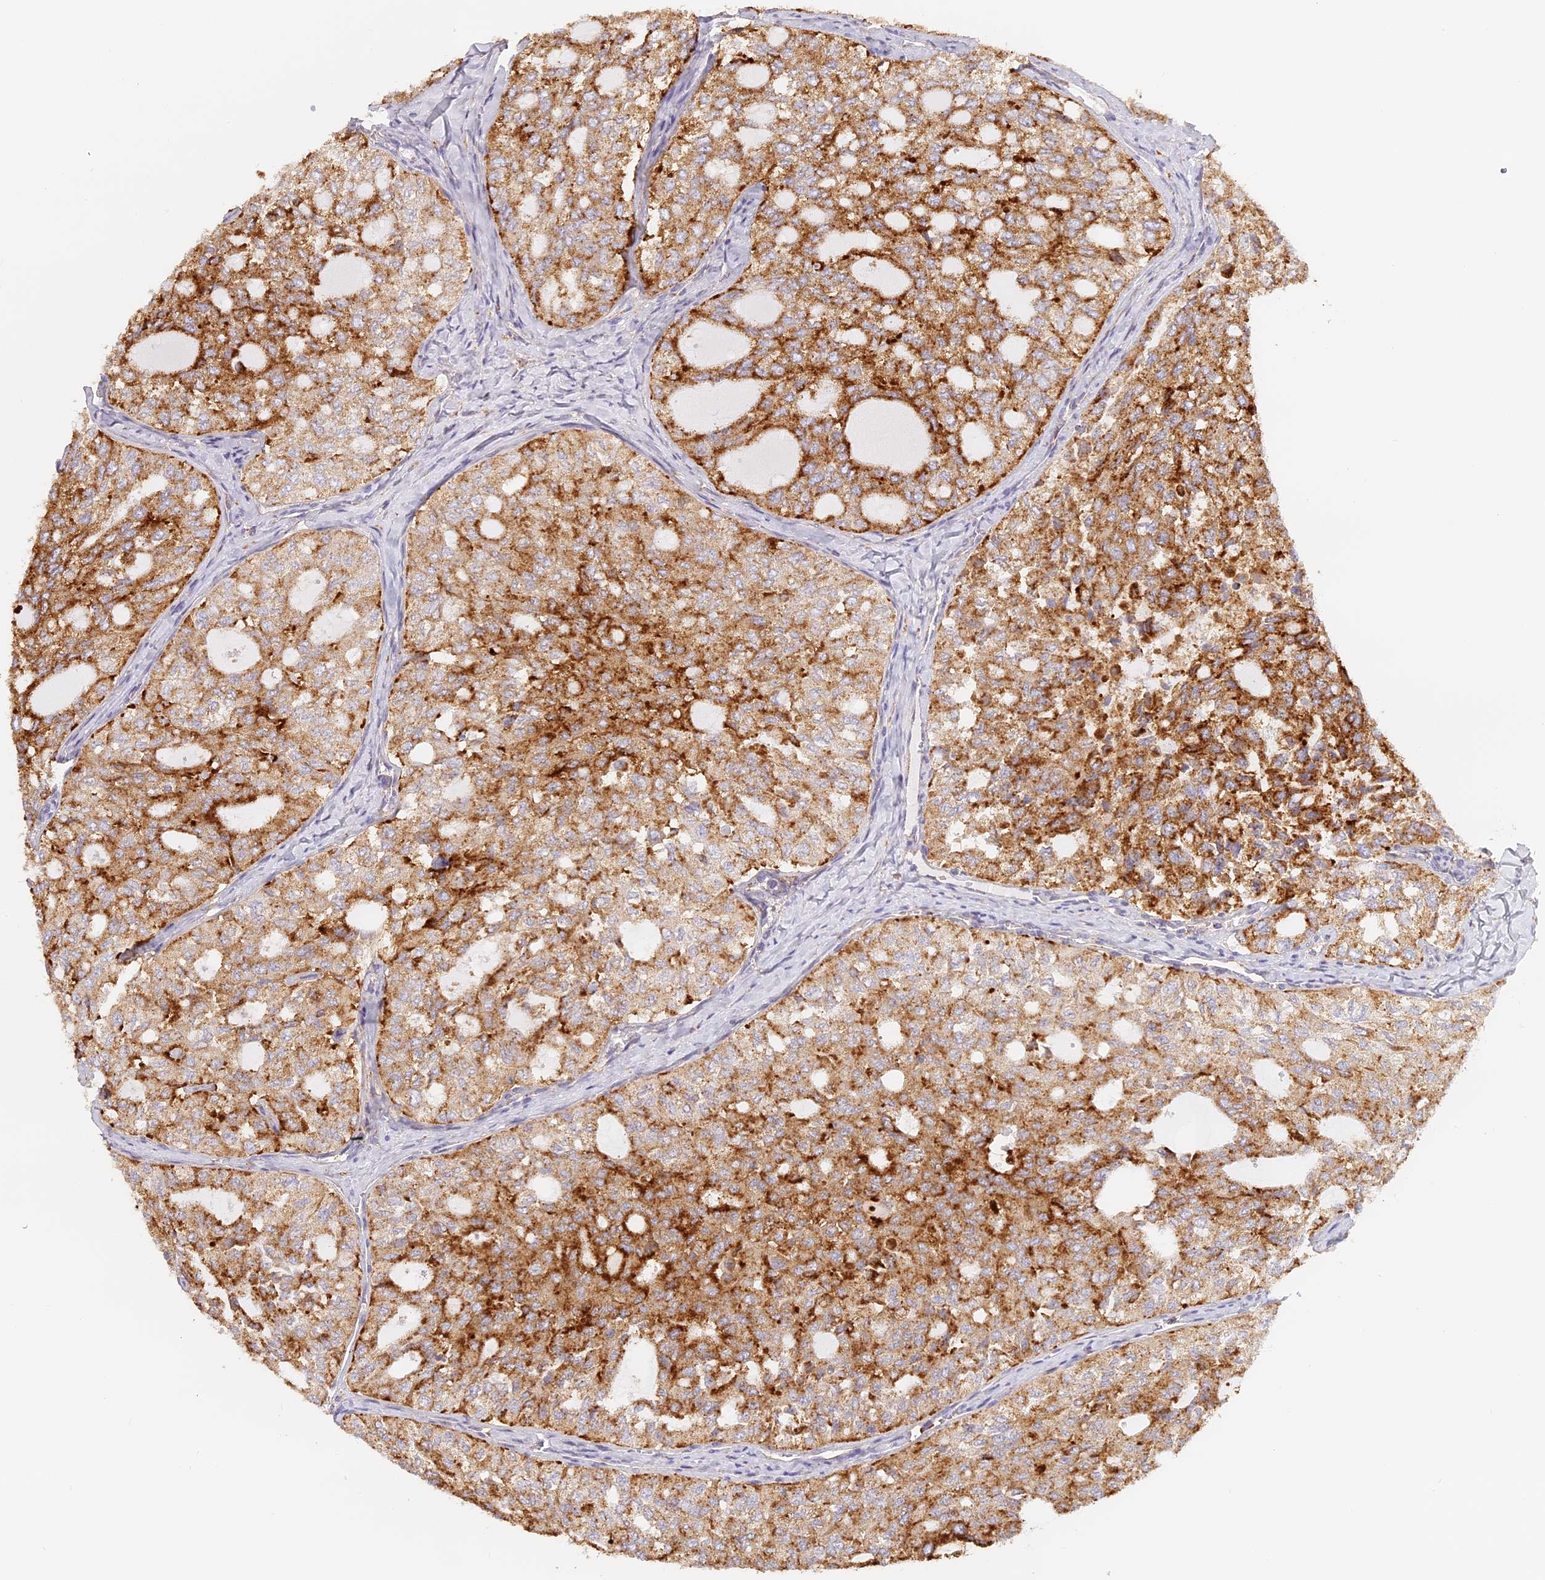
{"staining": {"intensity": "strong", "quantity": ">75%", "location": "cytoplasmic/membranous"}, "tissue": "thyroid cancer", "cell_type": "Tumor cells", "image_type": "cancer", "snomed": [{"axis": "morphology", "description": "Follicular adenoma carcinoma, NOS"}, {"axis": "topography", "description": "Thyroid gland"}], "caption": "The histopathology image exhibits staining of follicular adenoma carcinoma (thyroid), revealing strong cytoplasmic/membranous protein staining (brown color) within tumor cells.", "gene": "LAMP2", "patient": {"sex": "male", "age": 75}}